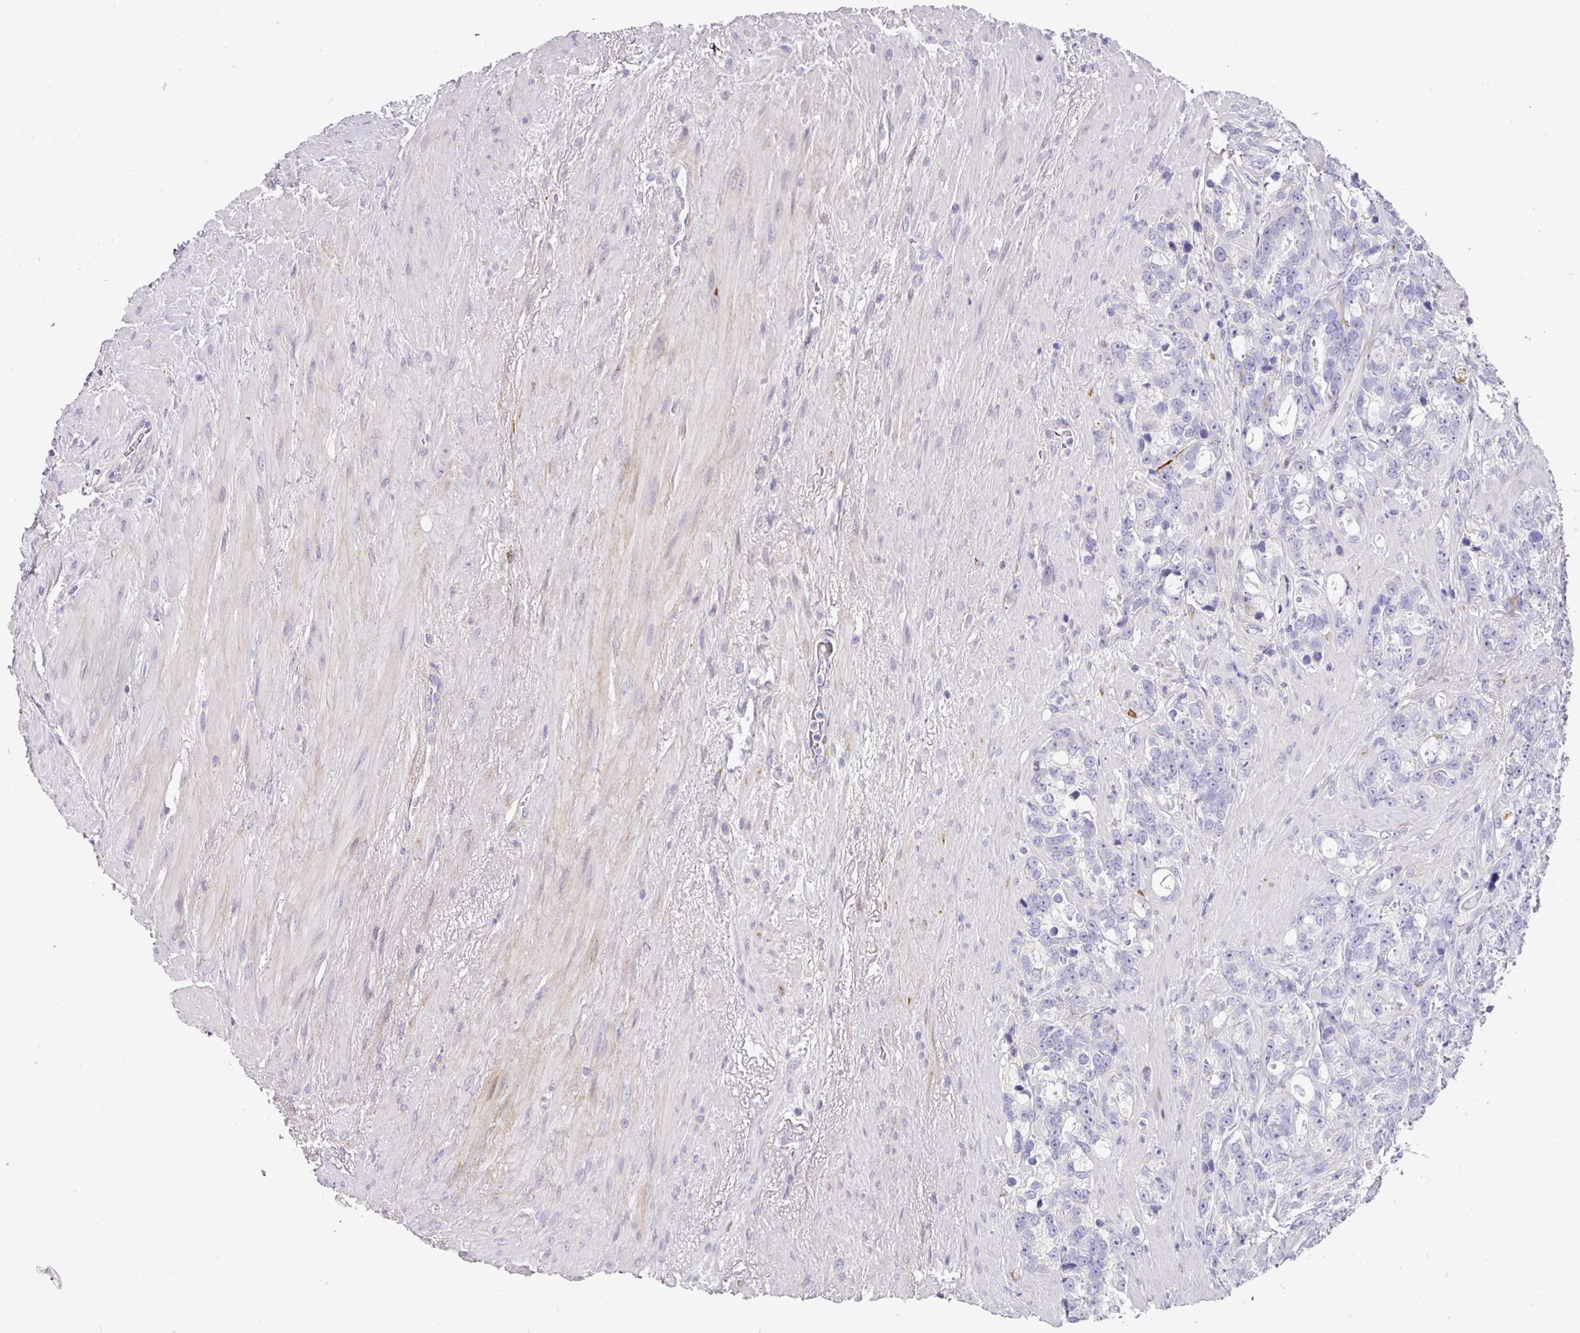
{"staining": {"intensity": "negative", "quantity": "none", "location": "none"}, "tissue": "prostate cancer", "cell_type": "Tumor cells", "image_type": "cancer", "snomed": [{"axis": "morphology", "description": "Adenocarcinoma, High grade"}, {"axis": "topography", "description": "Prostate"}], "caption": "DAB immunohistochemical staining of prostate cancer displays no significant positivity in tumor cells.", "gene": "ANKRD29", "patient": {"sex": "male", "age": 74}}